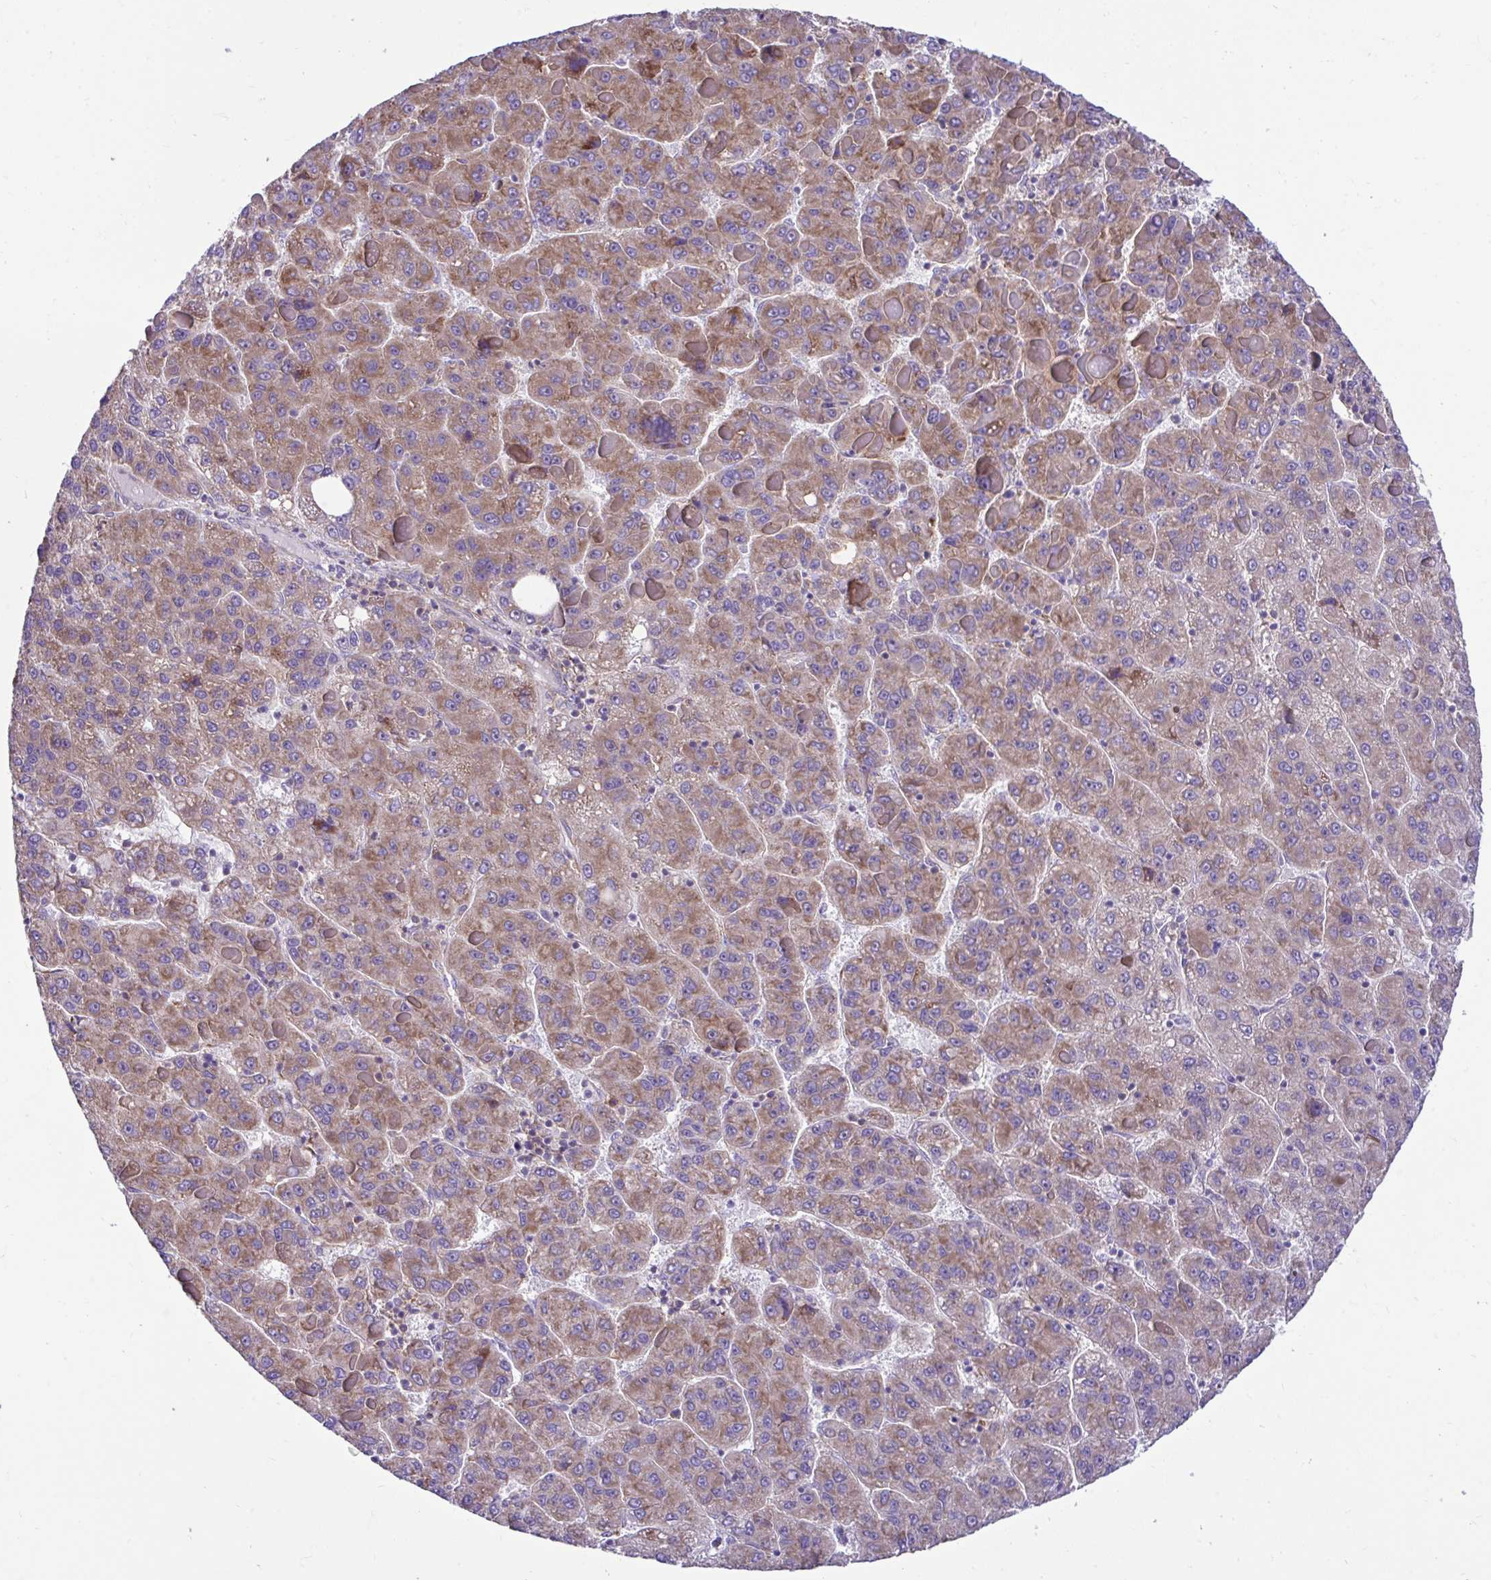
{"staining": {"intensity": "moderate", "quantity": ">75%", "location": "cytoplasmic/membranous"}, "tissue": "liver cancer", "cell_type": "Tumor cells", "image_type": "cancer", "snomed": [{"axis": "morphology", "description": "Carcinoma, Hepatocellular, NOS"}, {"axis": "topography", "description": "Liver"}], "caption": "Moderate cytoplasmic/membranous protein expression is present in about >75% of tumor cells in liver cancer.", "gene": "RPL7", "patient": {"sex": "female", "age": 82}}